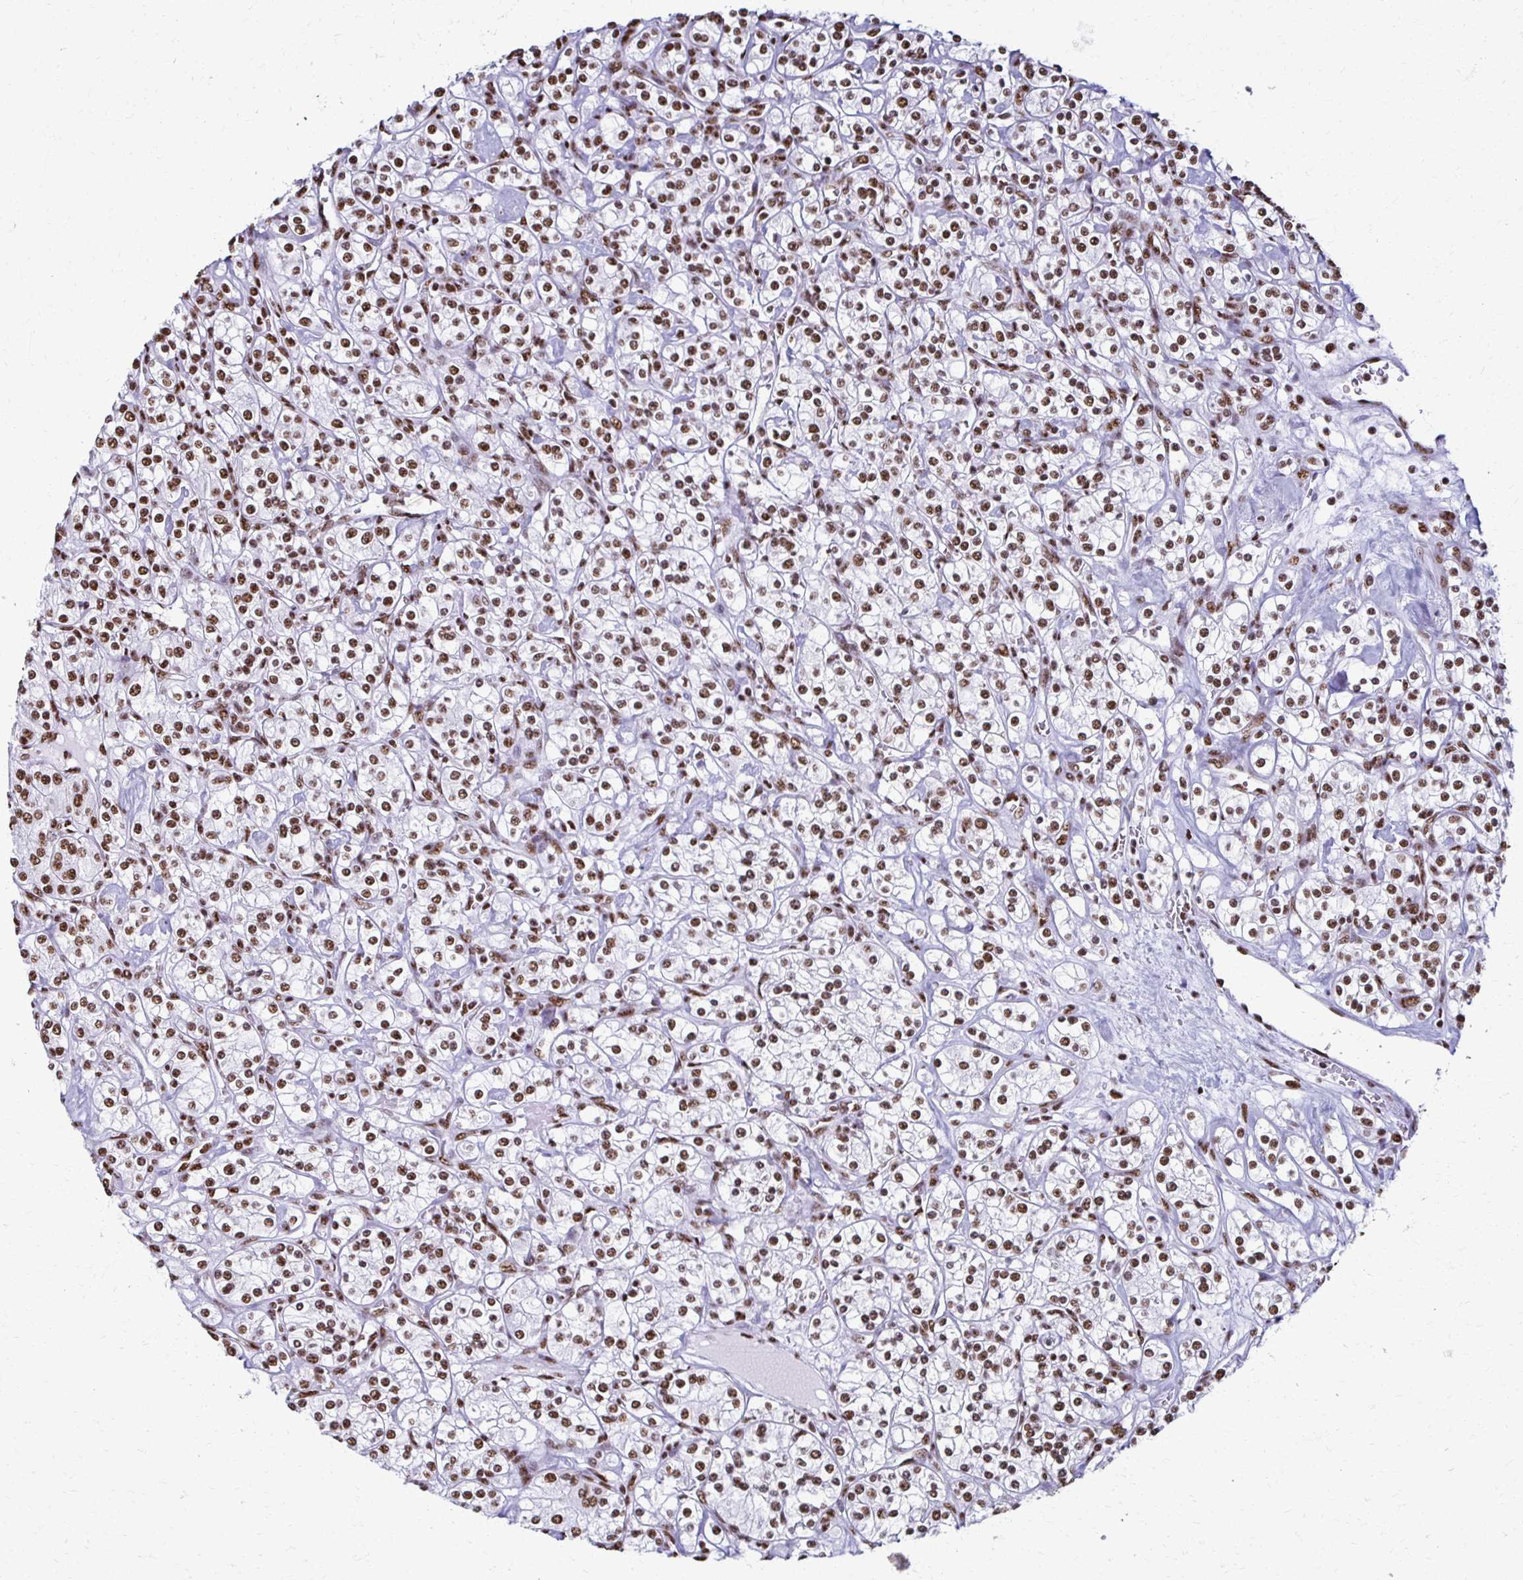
{"staining": {"intensity": "moderate", "quantity": ">75%", "location": "nuclear"}, "tissue": "renal cancer", "cell_type": "Tumor cells", "image_type": "cancer", "snomed": [{"axis": "morphology", "description": "Adenocarcinoma, NOS"}, {"axis": "topography", "description": "Kidney"}], "caption": "Moderate nuclear protein positivity is present in about >75% of tumor cells in adenocarcinoma (renal).", "gene": "NONO", "patient": {"sex": "male", "age": 77}}